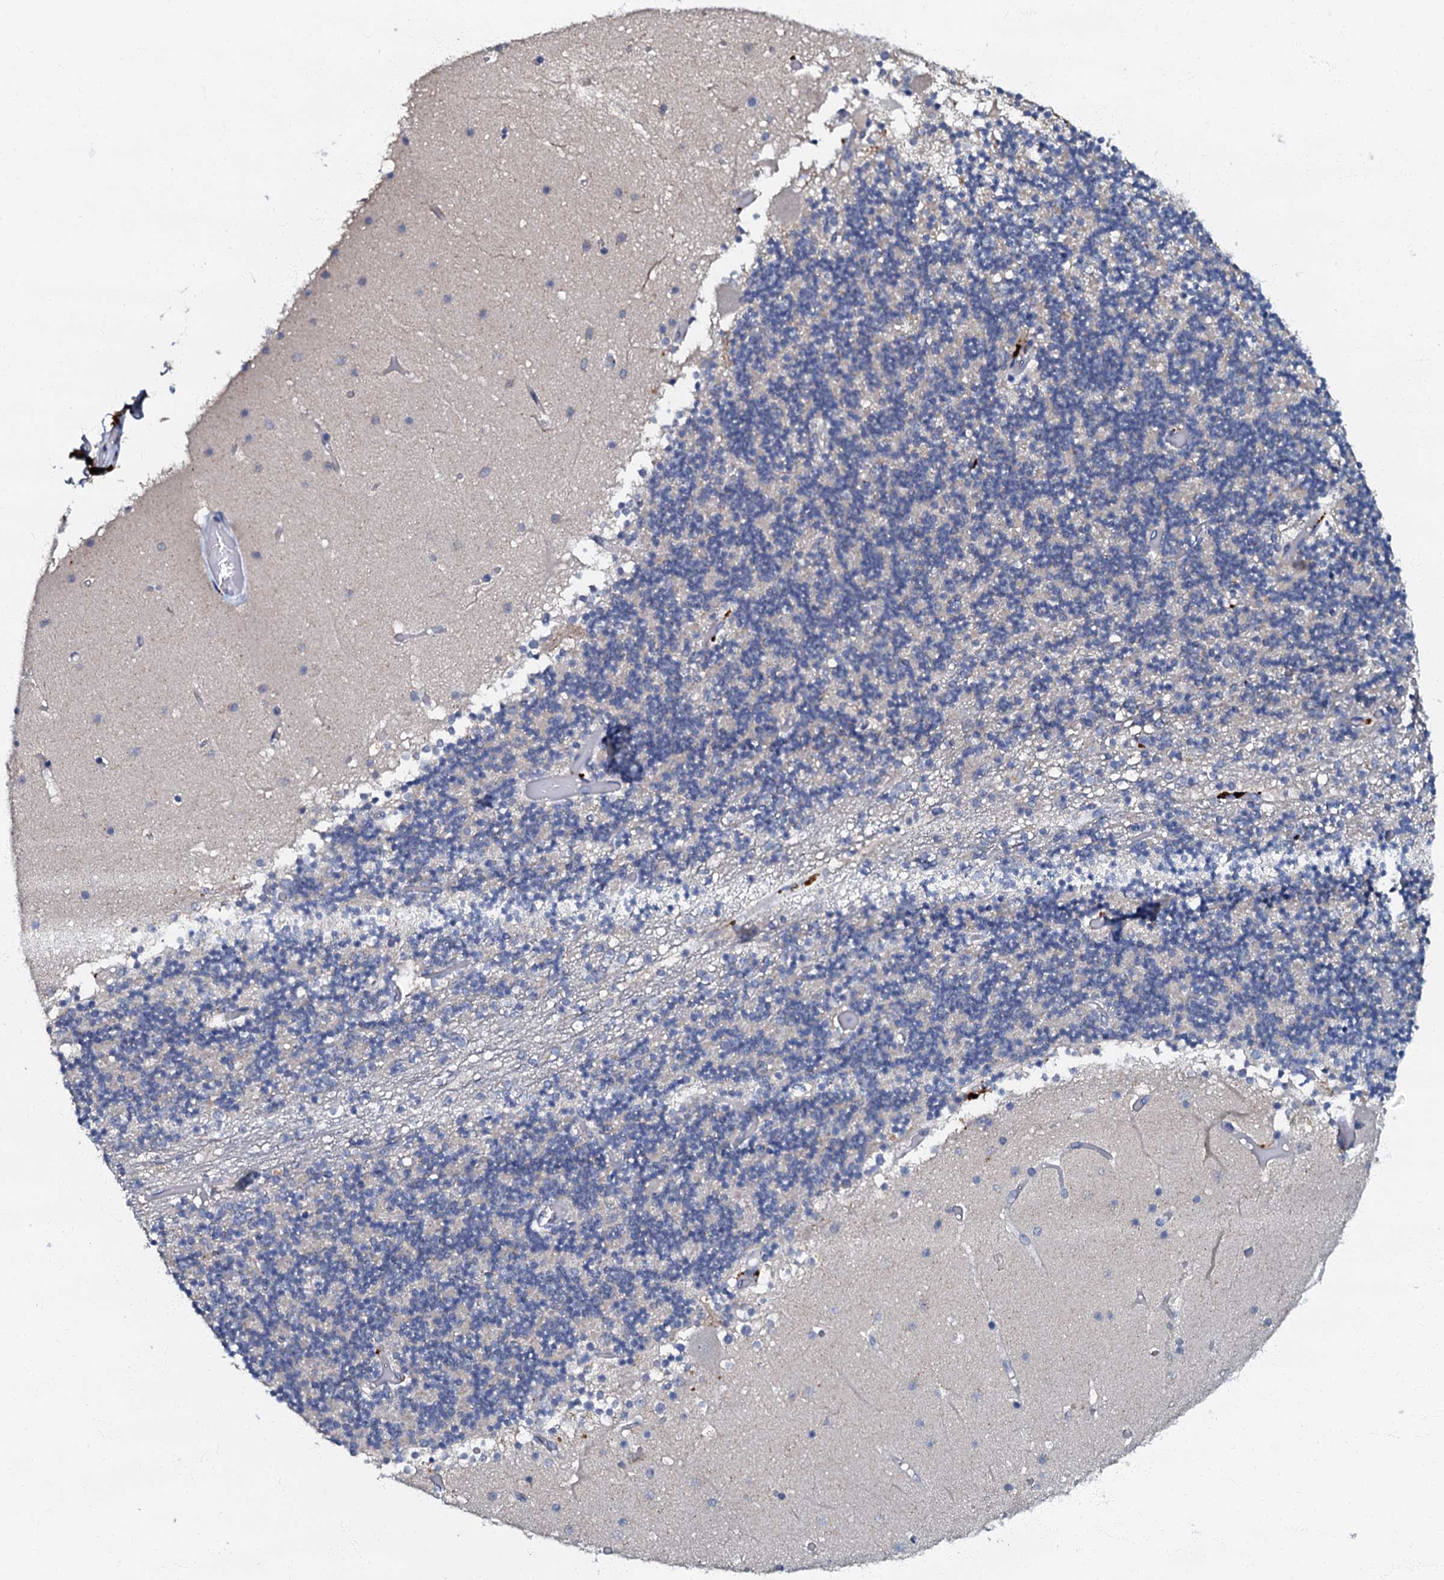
{"staining": {"intensity": "negative", "quantity": "none", "location": "none"}, "tissue": "cerebellum", "cell_type": "Cells in granular layer", "image_type": "normal", "snomed": [{"axis": "morphology", "description": "Normal tissue, NOS"}, {"axis": "topography", "description": "Cerebellum"}], "caption": "High power microscopy histopathology image of an immunohistochemistry (IHC) photomicrograph of normal cerebellum, revealing no significant staining in cells in granular layer.", "gene": "OLAH", "patient": {"sex": "female", "age": 28}}